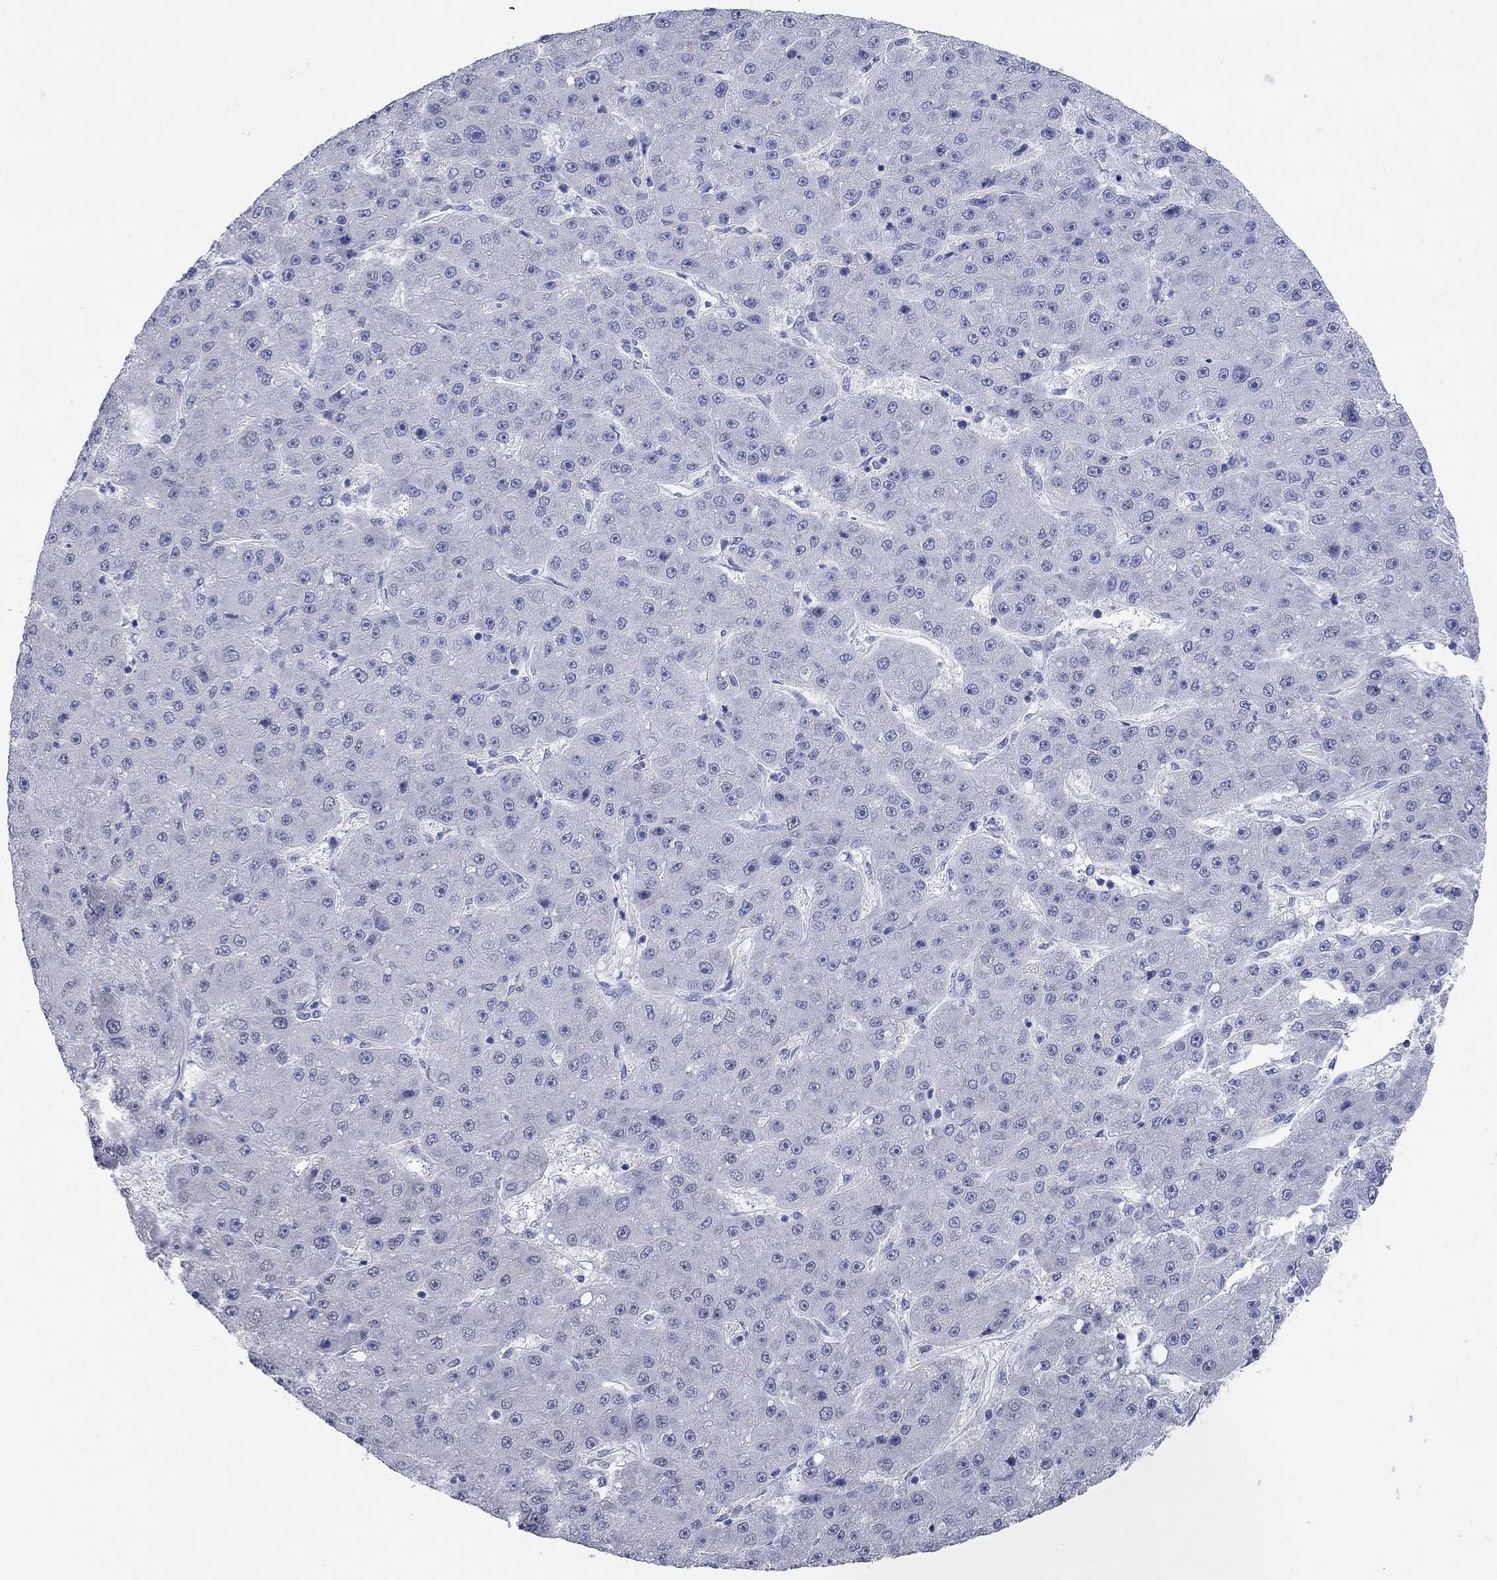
{"staining": {"intensity": "negative", "quantity": "none", "location": "none"}, "tissue": "liver cancer", "cell_type": "Tumor cells", "image_type": "cancer", "snomed": [{"axis": "morphology", "description": "Carcinoma, Hepatocellular, NOS"}, {"axis": "topography", "description": "Liver"}], "caption": "An immunohistochemistry photomicrograph of hepatocellular carcinoma (liver) is shown. There is no staining in tumor cells of hepatocellular carcinoma (liver). (Immunohistochemistry, brightfield microscopy, high magnification).", "gene": "WASF3", "patient": {"sex": "male", "age": 67}}